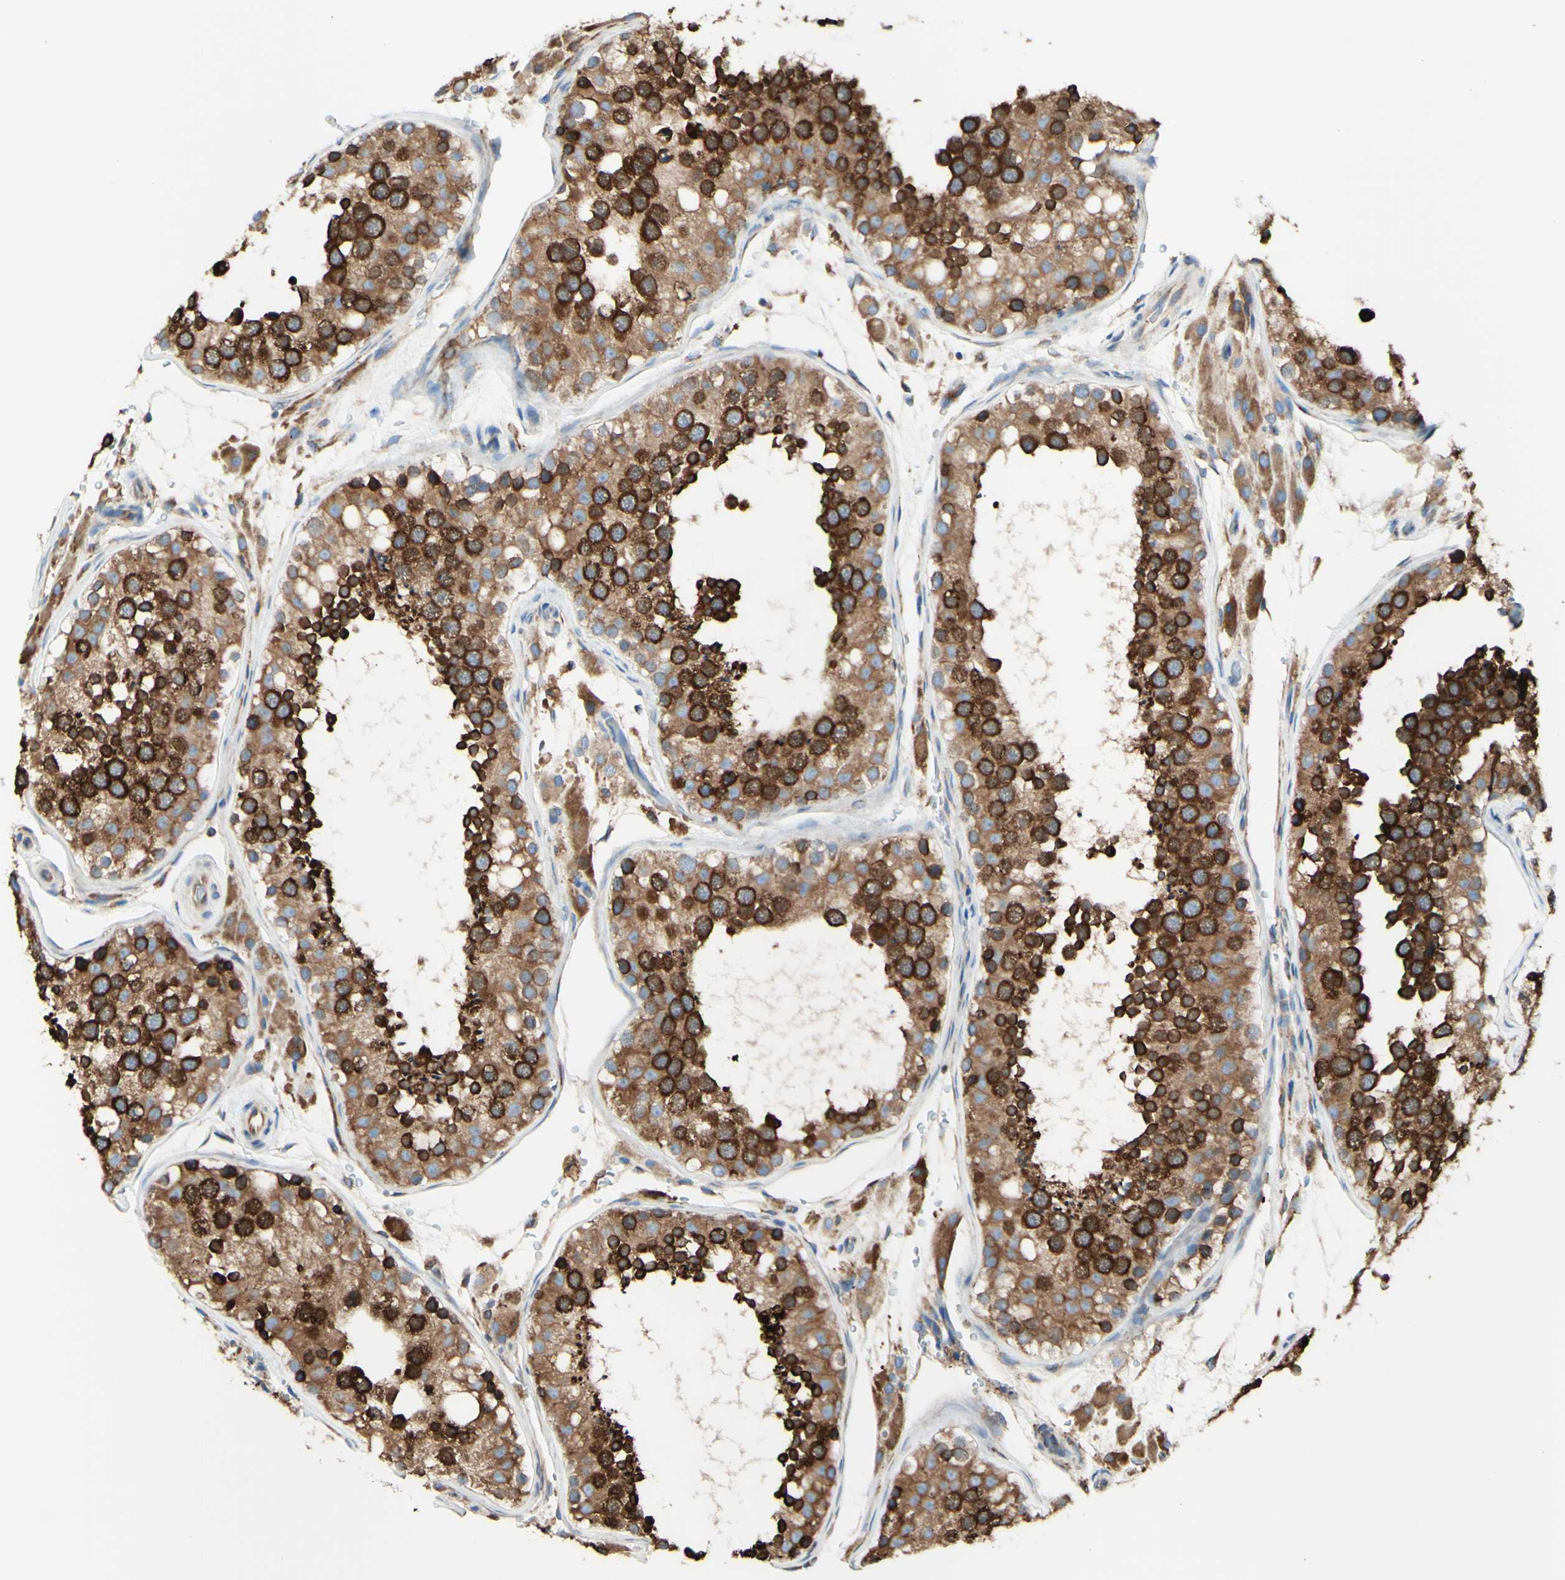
{"staining": {"intensity": "strong", "quantity": ">75%", "location": "cytoplasmic/membranous"}, "tissue": "testis", "cell_type": "Cells in seminiferous ducts", "image_type": "normal", "snomed": [{"axis": "morphology", "description": "Normal tissue, NOS"}, {"axis": "topography", "description": "Testis"}], "caption": "Immunohistochemistry (IHC) micrograph of unremarkable testis stained for a protein (brown), which reveals high levels of strong cytoplasmic/membranous expression in approximately >75% of cells in seminiferous ducts.", "gene": "DNAJB11", "patient": {"sex": "male", "age": 26}}